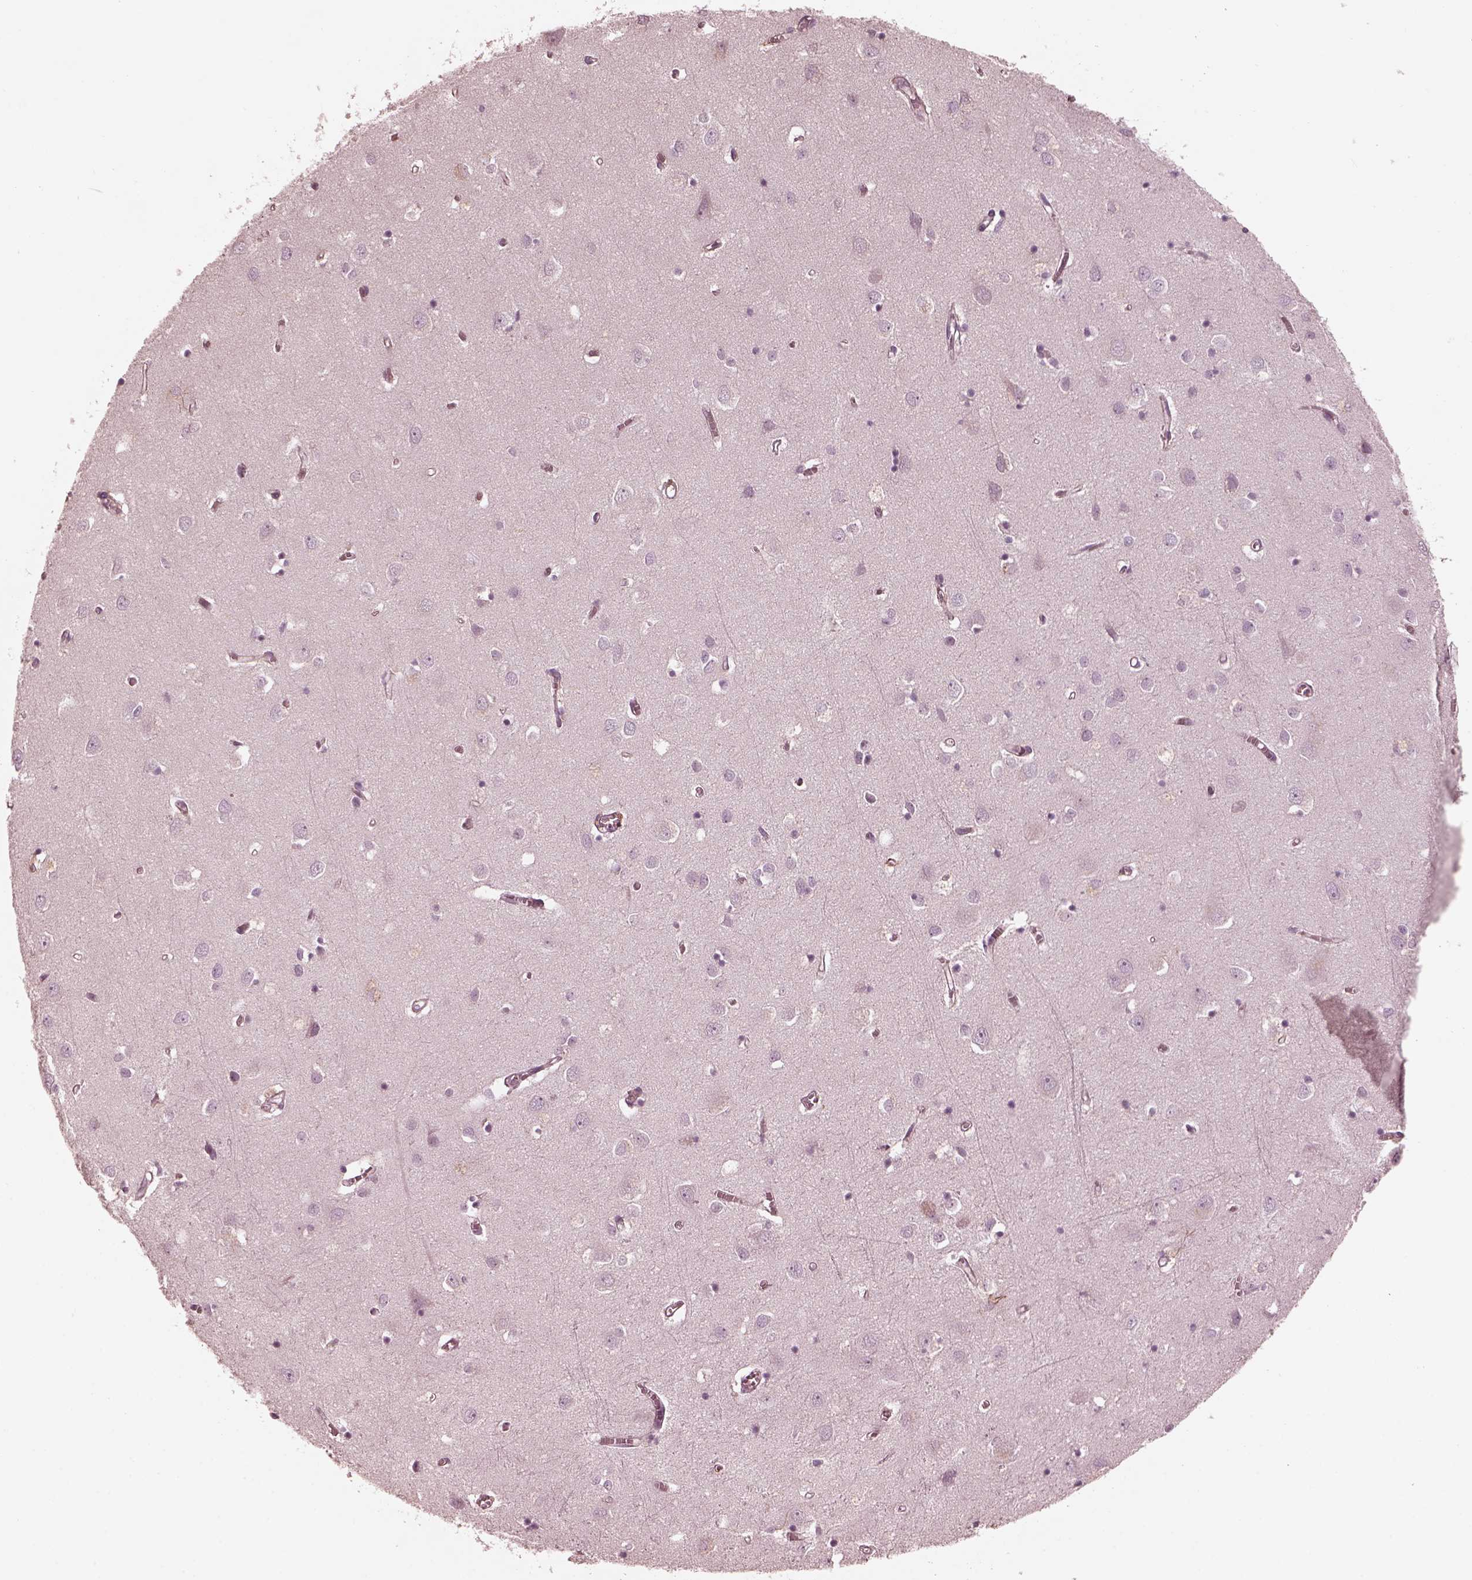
{"staining": {"intensity": "weak", "quantity": ">75%", "location": "cytoplasmic/membranous"}, "tissue": "cerebral cortex", "cell_type": "Endothelial cells", "image_type": "normal", "snomed": [{"axis": "morphology", "description": "Normal tissue, NOS"}, {"axis": "topography", "description": "Cerebral cortex"}], "caption": "The histopathology image demonstrates a brown stain indicating the presence of a protein in the cytoplasmic/membranous of endothelial cells in cerebral cortex. Using DAB (brown) and hematoxylin (blue) stains, captured at high magnification using brightfield microscopy.", "gene": "KIF6", "patient": {"sex": "male", "age": 70}}